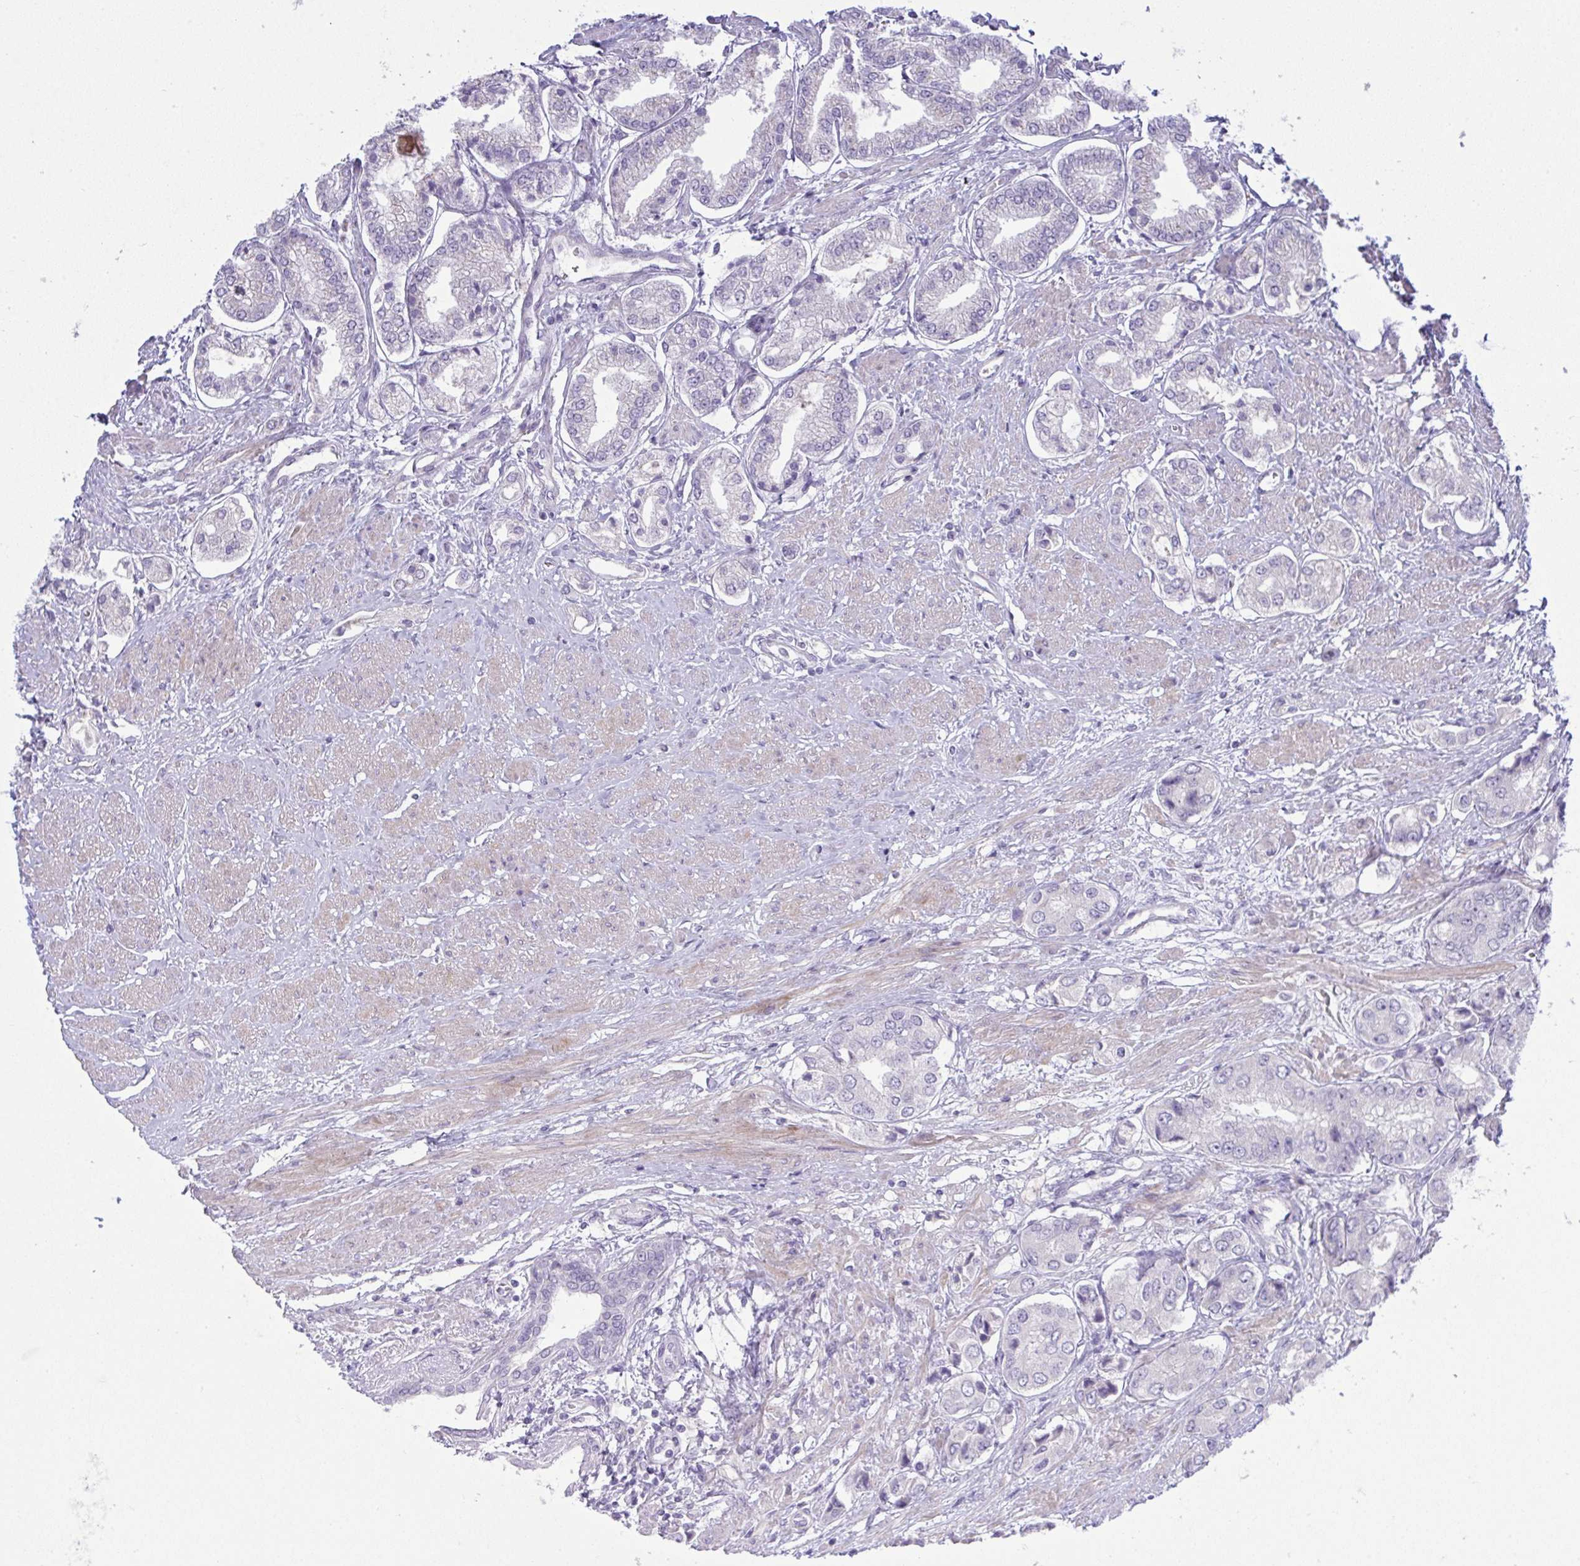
{"staining": {"intensity": "negative", "quantity": "none", "location": "none"}, "tissue": "prostate cancer", "cell_type": "Tumor cells", "image_type": "cancer", "snomed": [{"axis": "morphology", "description": "Adenocarcinoma, Low grade"}, {"axis": "topography", "description": "Prostate"}], "caption": "High power microscopy histopathology image of an immunohistochemistry image of prostate cancer (adenocarcinoma (low-grade)), revealing no significant staining in tumor cells.", "gene": "SPTB", "patient": {"sex": "male", "age": 69}}